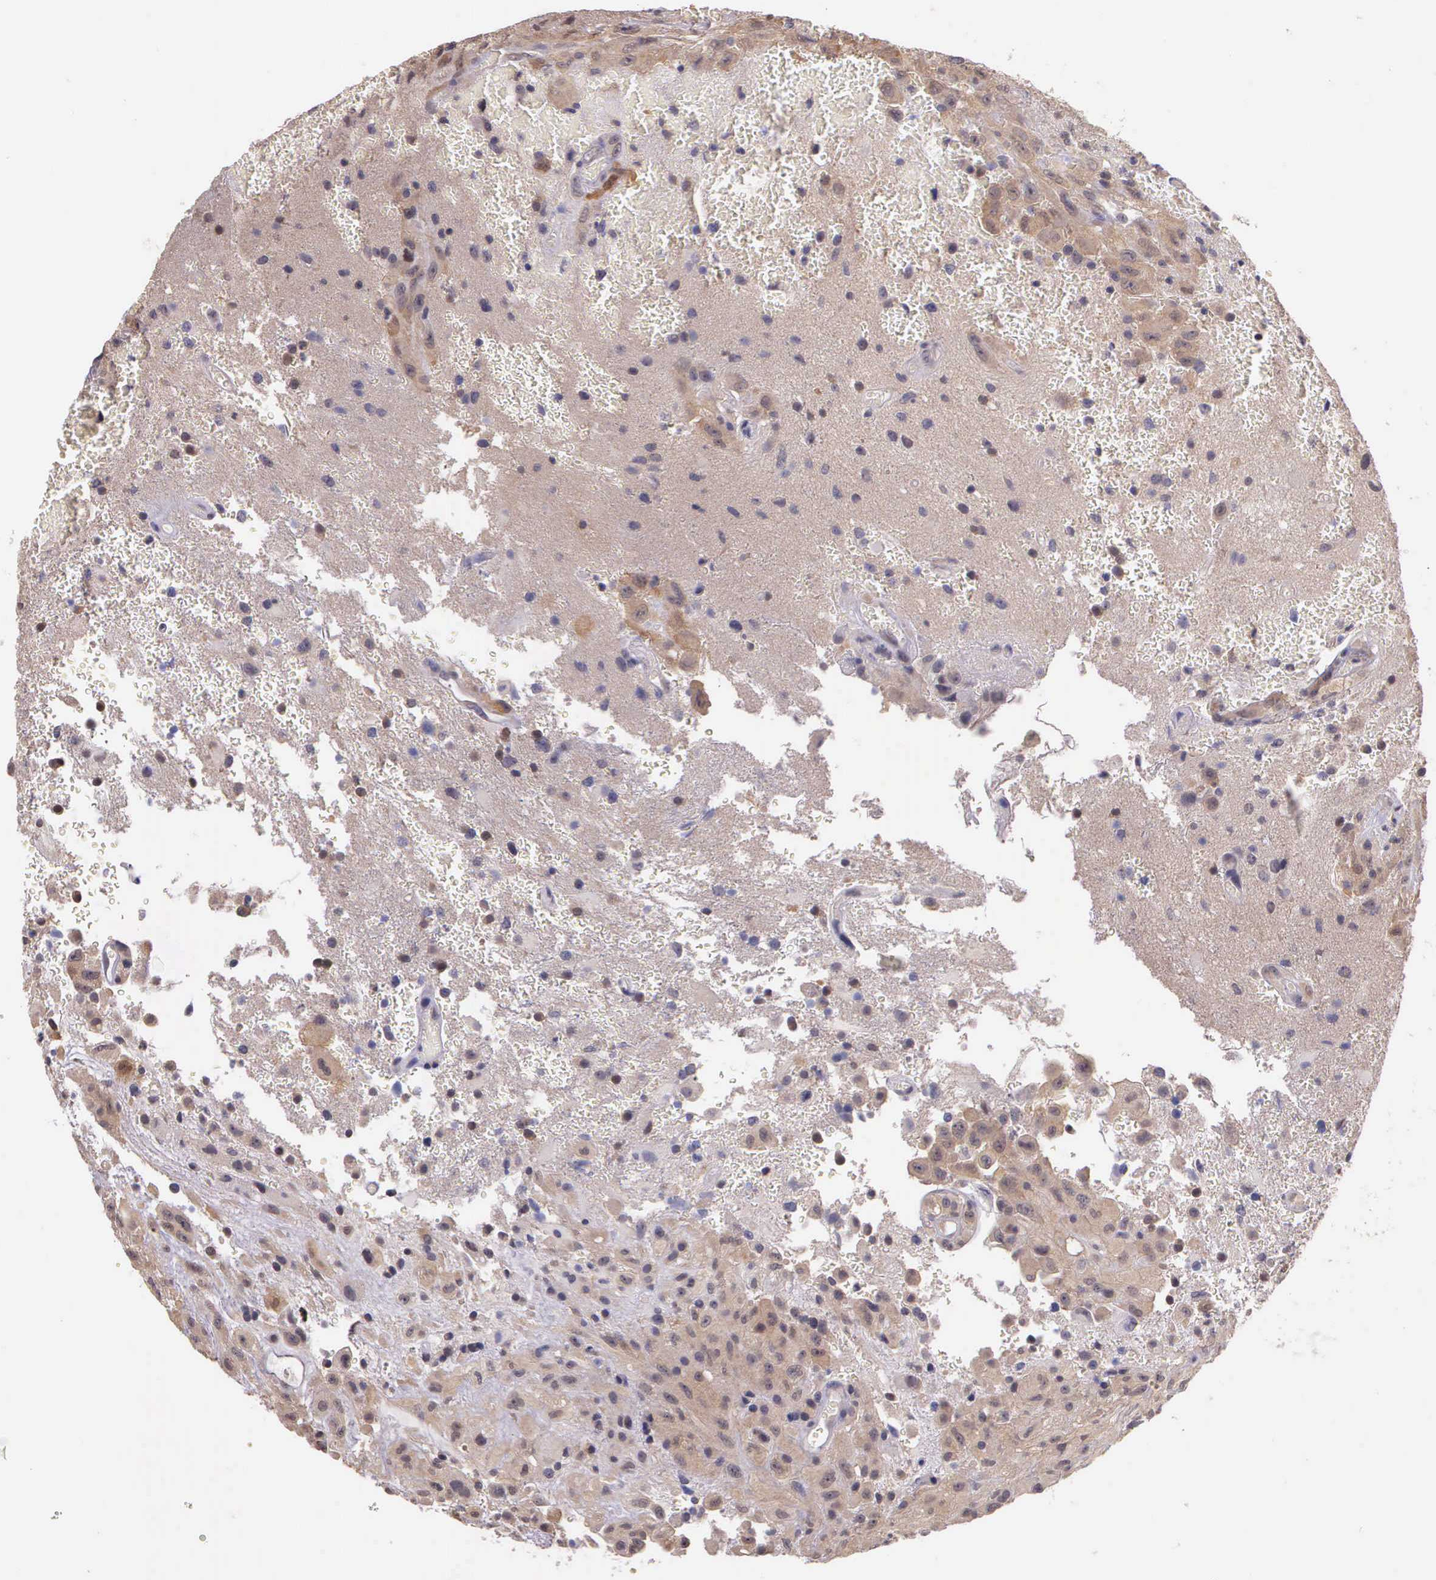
{"staining": {"intensity": "negative", "quantity": "none", "location": "none"}, "tissue": "glioma", "cell_type": "Tumor cells", "image_type": "cancer", "snomed": [{"axis": "morphology", "description": "Glioma, malignant, High grade"}, {"axis": "topography", "description": "Brain"}], "caption": "Tumor cells are negative for brown protein staining in malignant glioma (high-grade).", "gene": "IGBP1", "patient": {"sex": "male", "age": 48}}